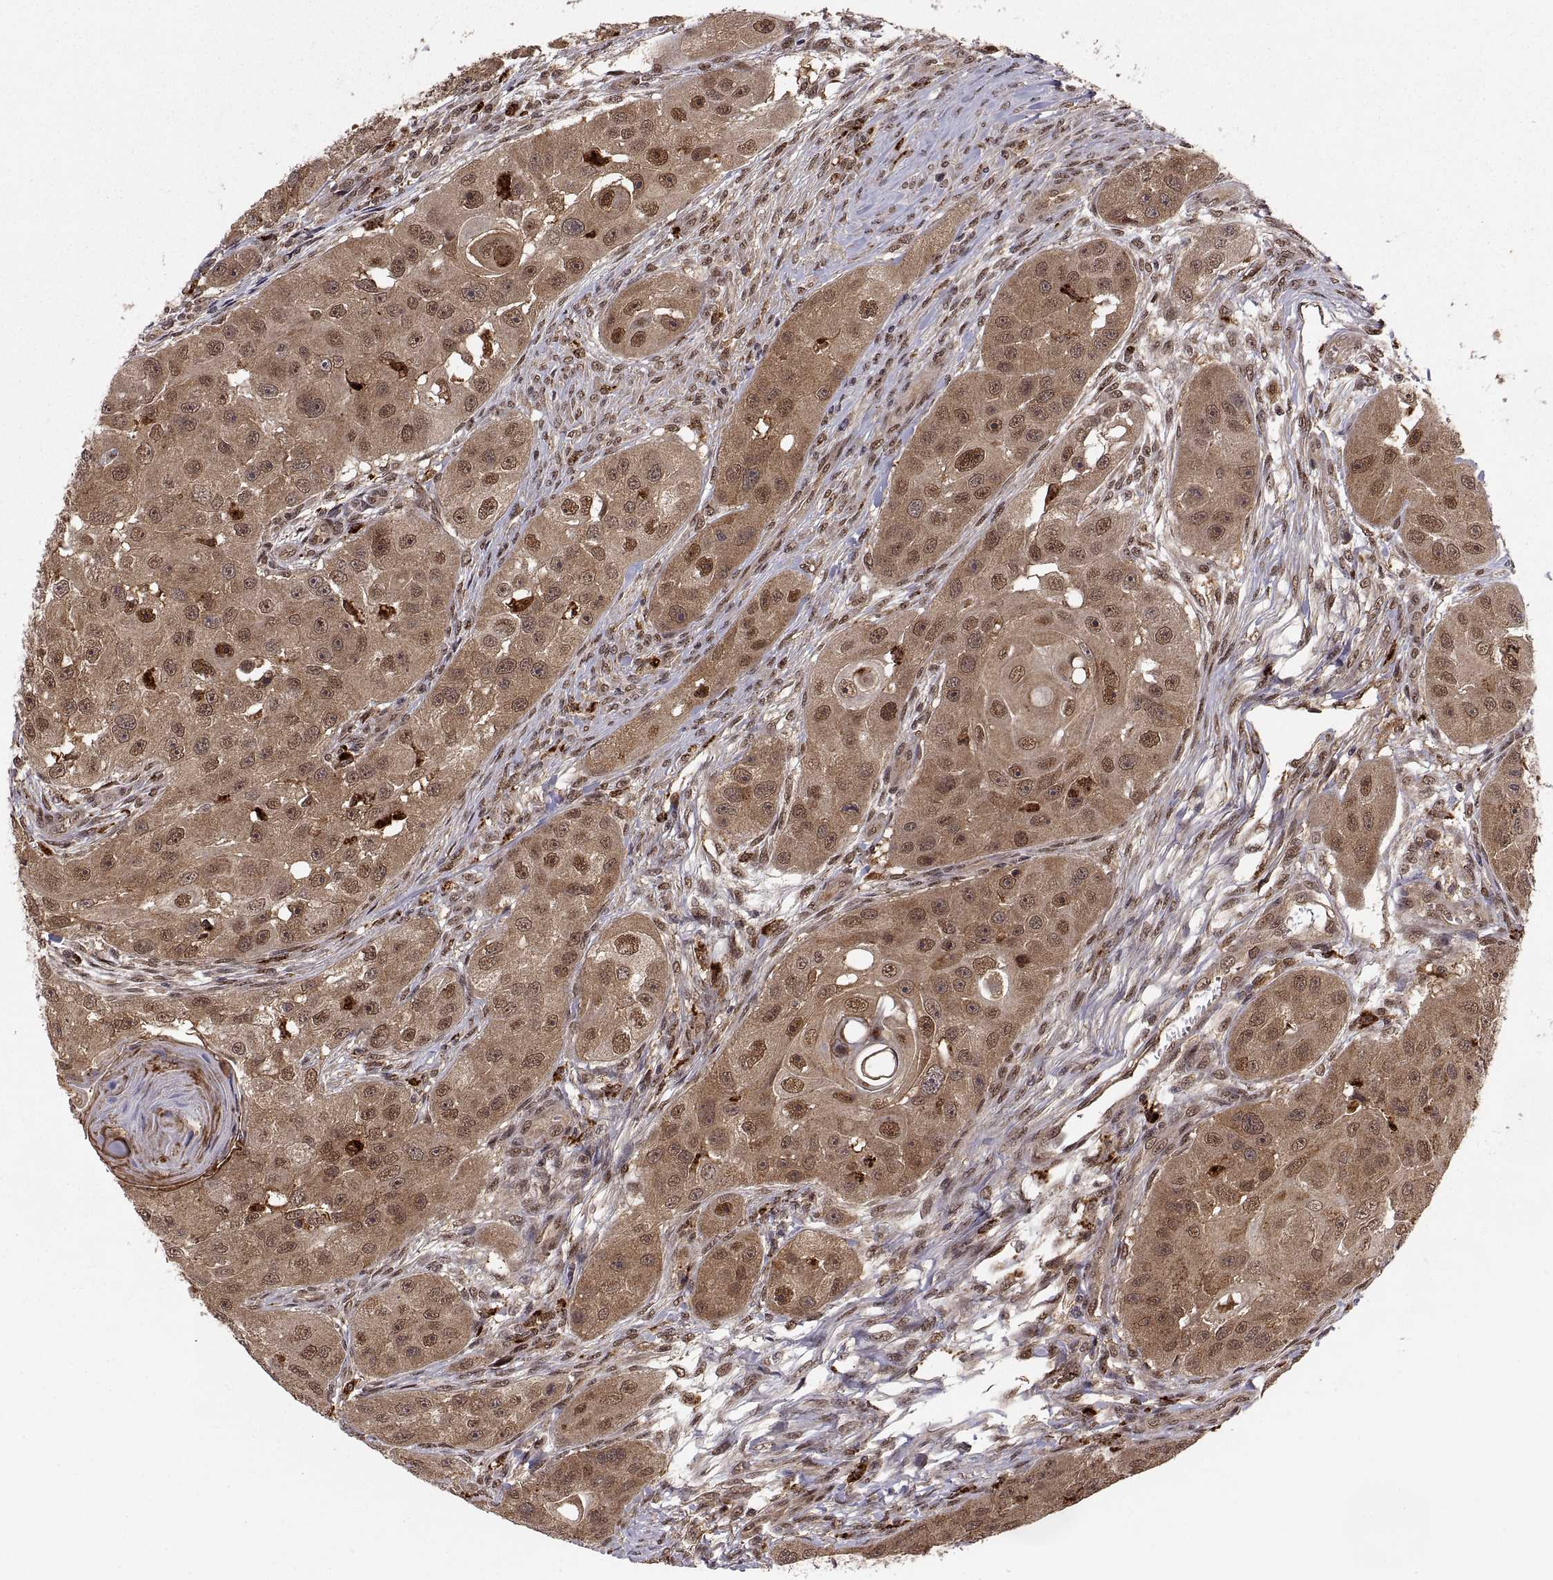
{"staining": {"intensity": "moderate", "quantity": ">75%", "location": "cytoplasmic/membranous,nuclear"}, "tissue": "head and neck cancer", "cell_type": "Tumor cells", "image_type": "cancer", "snomed": [{"axis": "morphology", "description": "Squamous cell carcinoma, NOS"}, {"axis": "topography", "description": "Head-Neck"}], "caption": "Human head and neck cancer stained with a protein marker reveals moderate staining in tumor cells.", "gene": "PSMC2", "patient": {"sex": "male", "age": 51}}